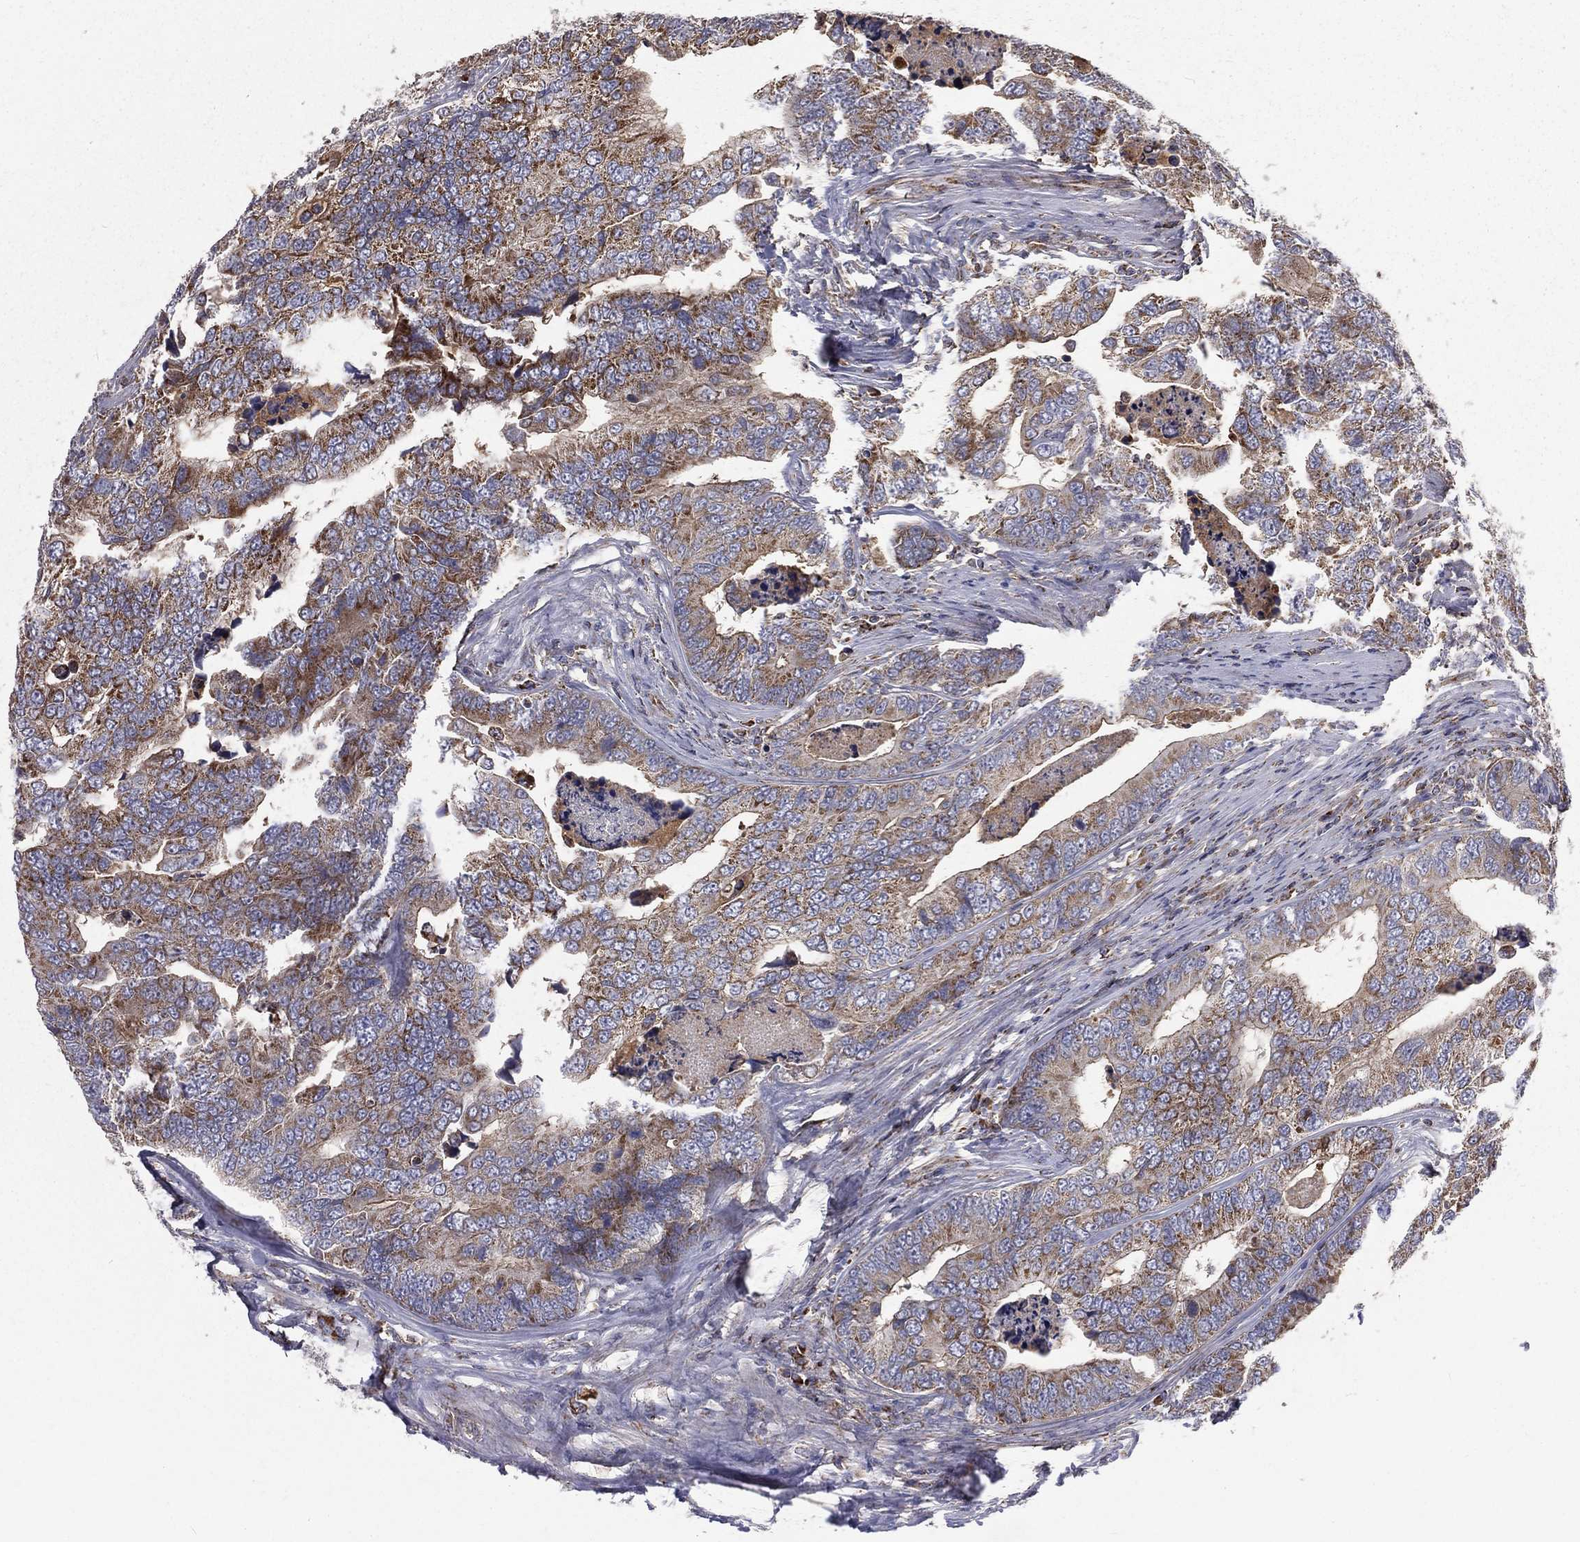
{"staining": {"intensity": "moderate", "quantity": "25%-75%", "location": "cytoplasmic/membranous"}, "tissue": "colorectal cancer", "cell_type": "Tumor cells", "image_type": "cancer", "snomed": [{"axis": "morphology", "description": "Adenocarcinoma, NOS"}, {"axis": "topography", "description": "Colon"}], "caption": "Immunohistochemistry photomicrograph of neoplastic tissue: human colorectal cancer (adenocarcinoma) stained using immunohistochemistry (IHC) reveals medium levels of moderate protein expression localized specifically in the cytoplasmic/membranous of tumor cells, appearing as a cytoplasmic/membranous brown color.", "gene": "GPD1", "patient": {"sex": "female", "age": 72}}